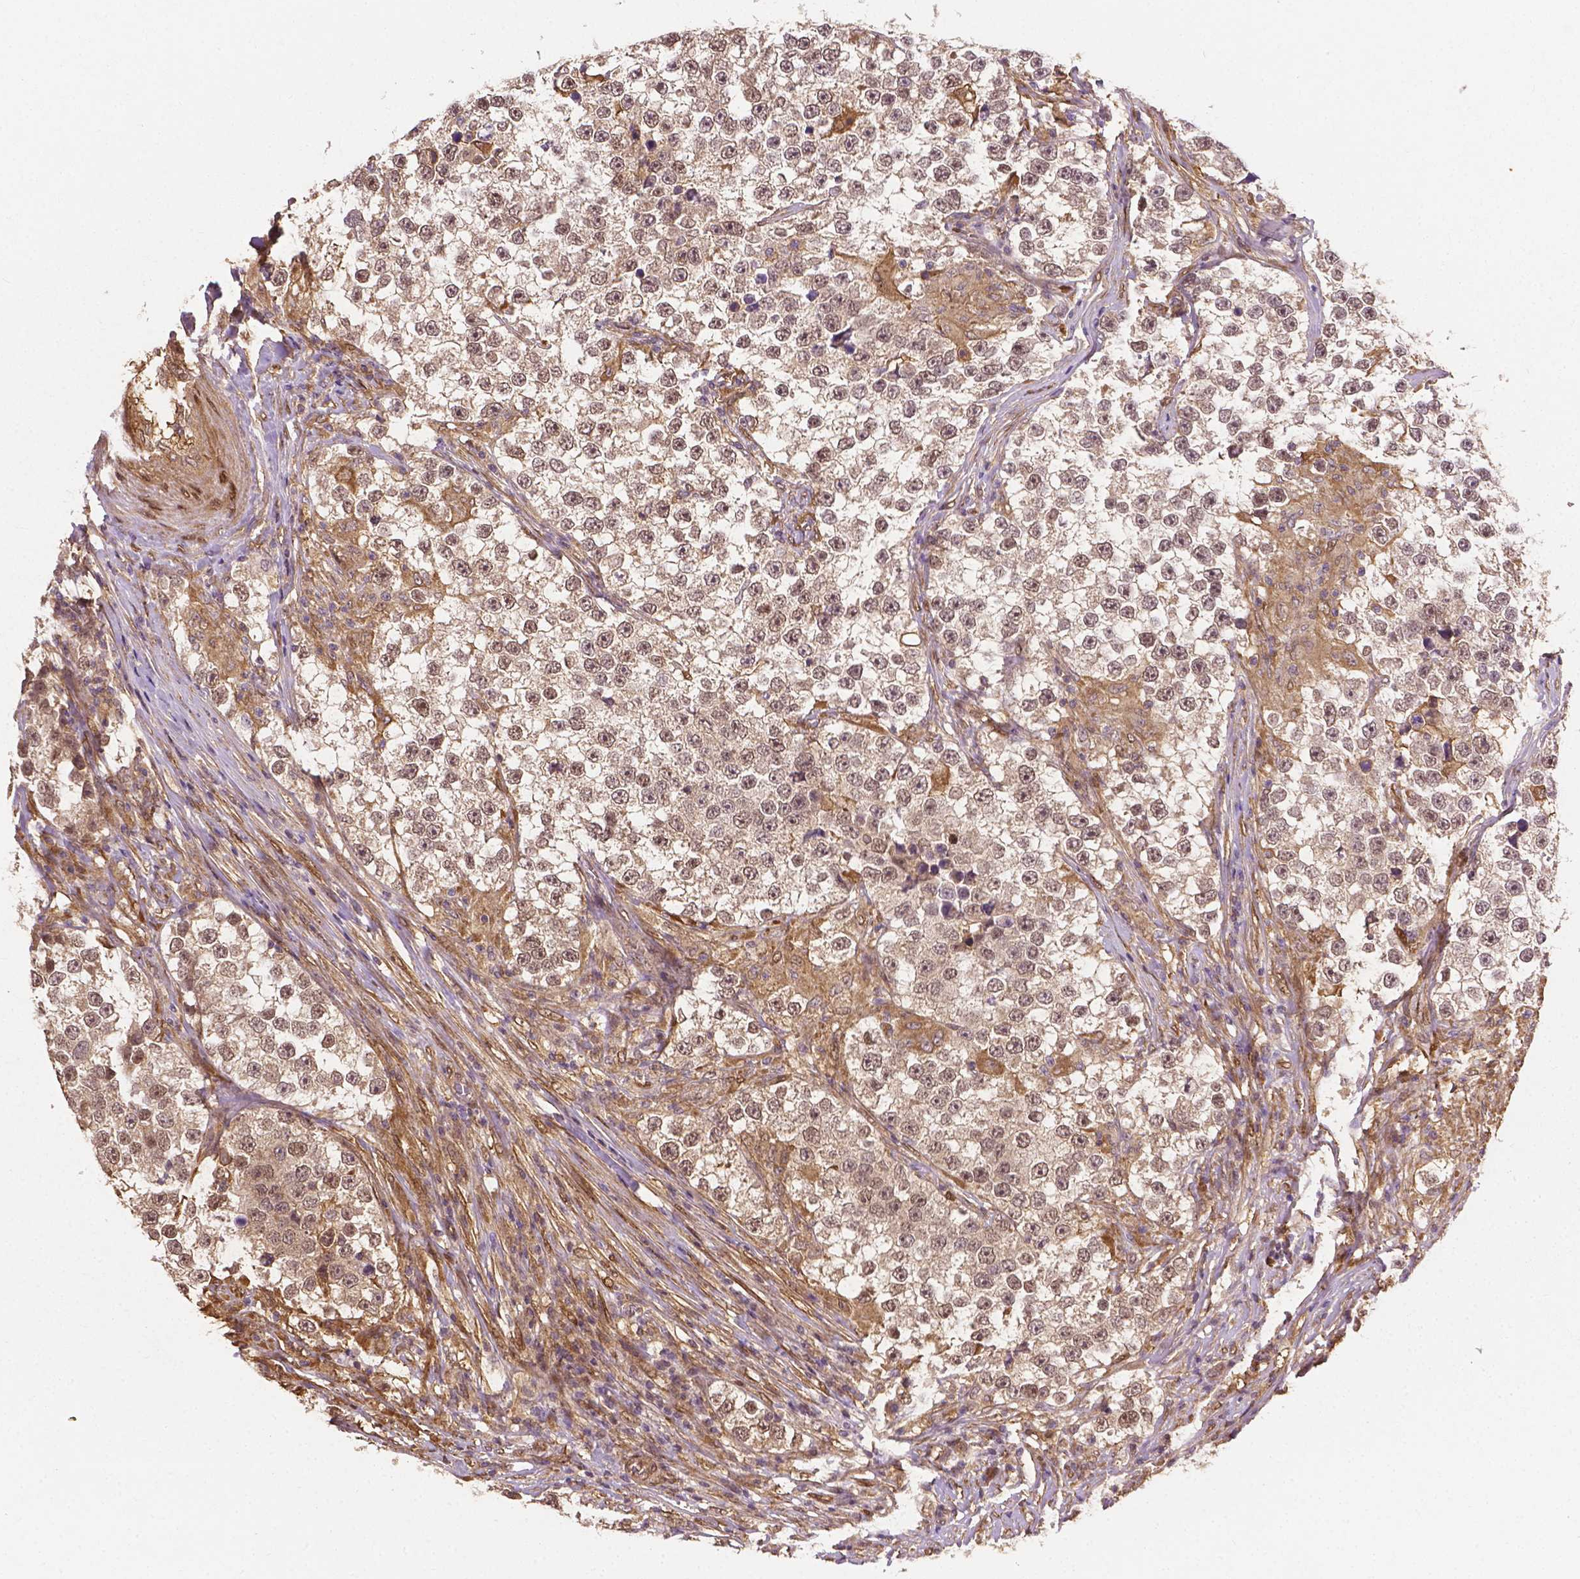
{"staining": {"intensity": "weak", "quantity": ">75%", "location": "cytoplasmic/membranous,nuclear"}, "tissue": "testis cancer", "cell_type": "Tumor cells", "image_type": "cancer", "snomed": [{"axis": "morphology", "description": "Seminoma, NOS"}, {"axis": "topography", "description": "Testis"}], "caption": "Weak cytoplasmic/membranous and nuclear positivity for a protein is appreciated in approximately >75% of tumor cells of testis cancer using IHC.", "gene": "YAP1", "patient": {"sex": "male", "age": 46}}